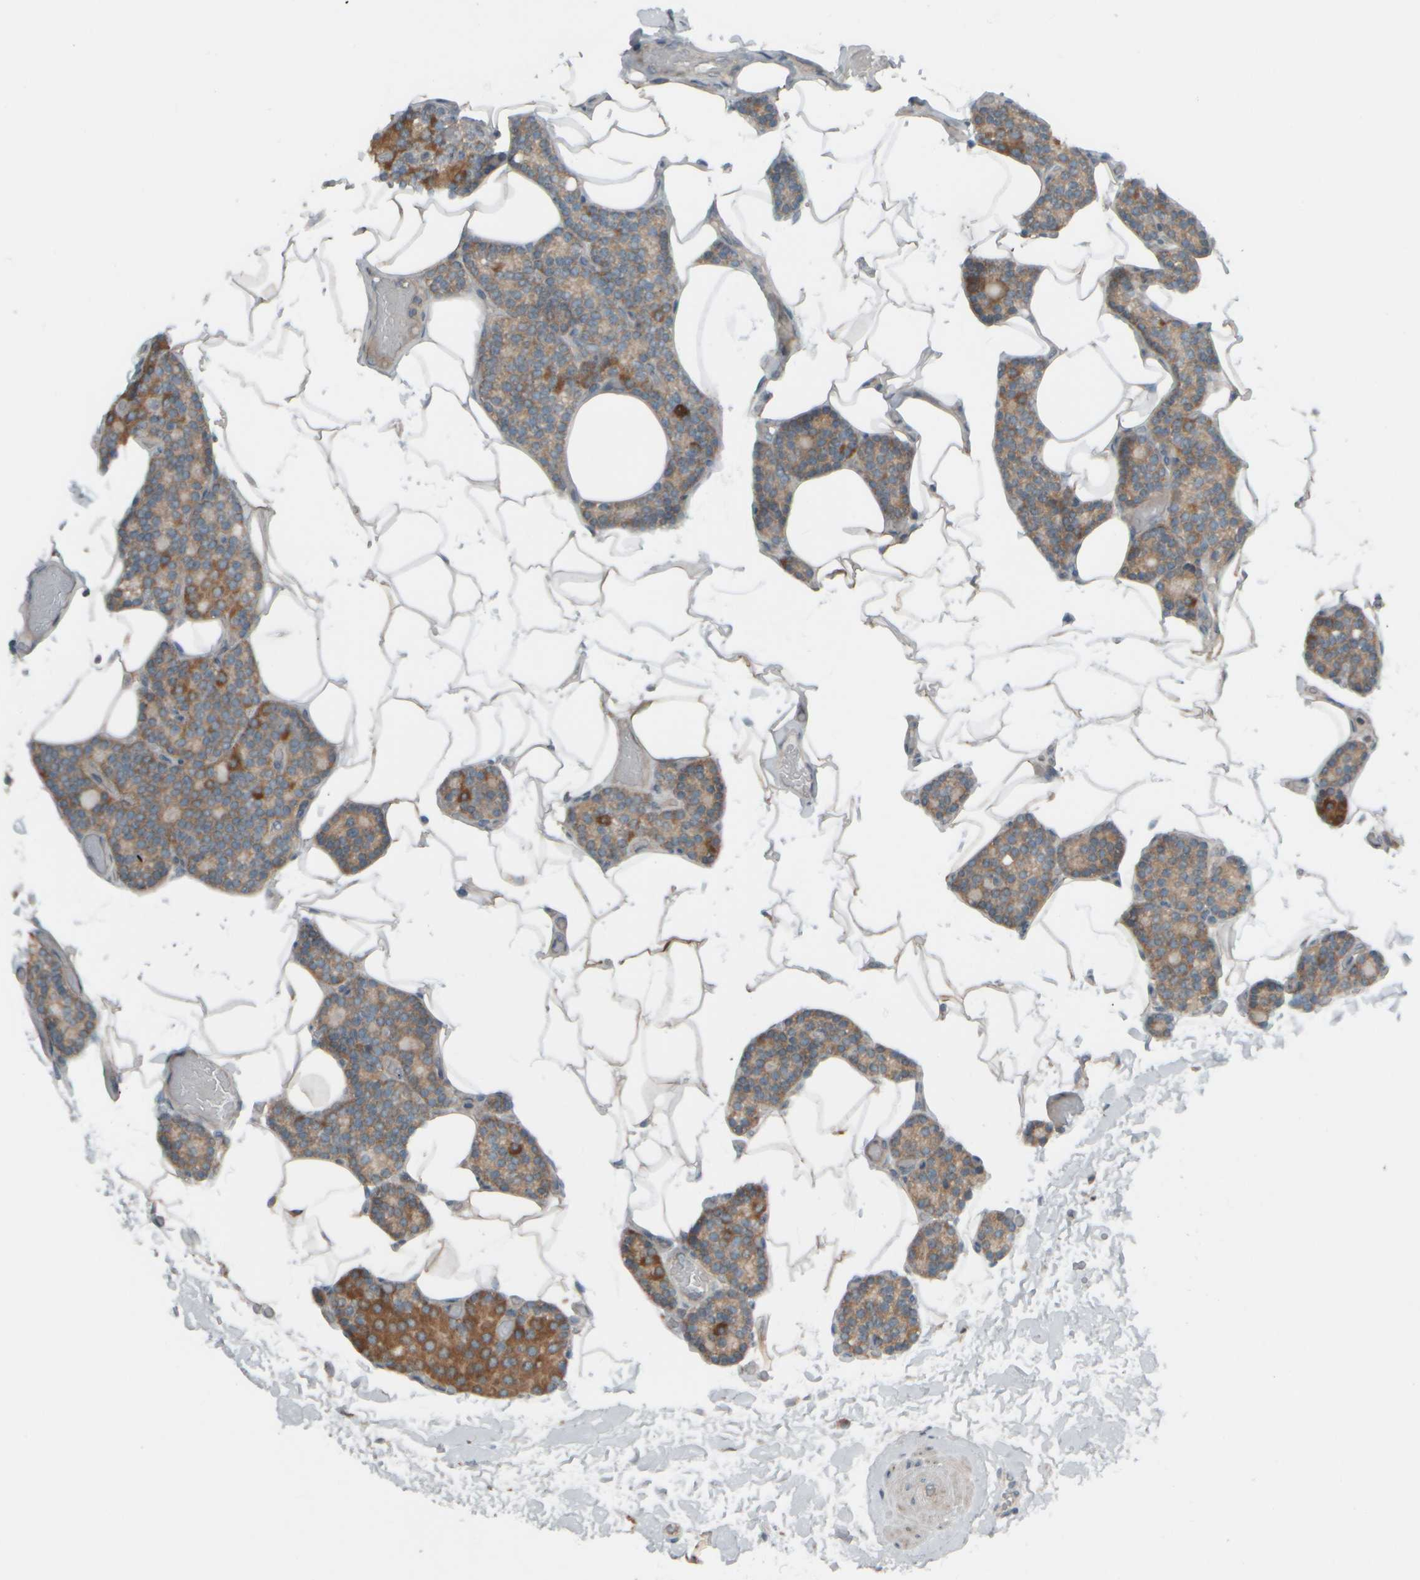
{"staining": {"intensity": "moderate", "quantity": "25%-75%", "location": "cytoplasmic/membranous"}, "tissue": "parathyroid gland", "cell_type": "Glandular cells", "image_type": "normal", "snomed": [{"axis": "morphology", "description": "Normal tissue, NOS"}, {"axis": "topography", "description": "Parathyroid gland"}], "caption": "Immunohistochemical staining of normal human parathyroid gland shows moderate cytoplasmic/membranous protein positivity in approximately 25%-75% of glandular cells. The staining was performed using DAB (3,3'-diaminobenzidine), with brown indicating positive protein expression. Nuclei are stained blue with hematoxylin.", "gene": "HGS", "patient": {"sex": "male", "age": 52}}